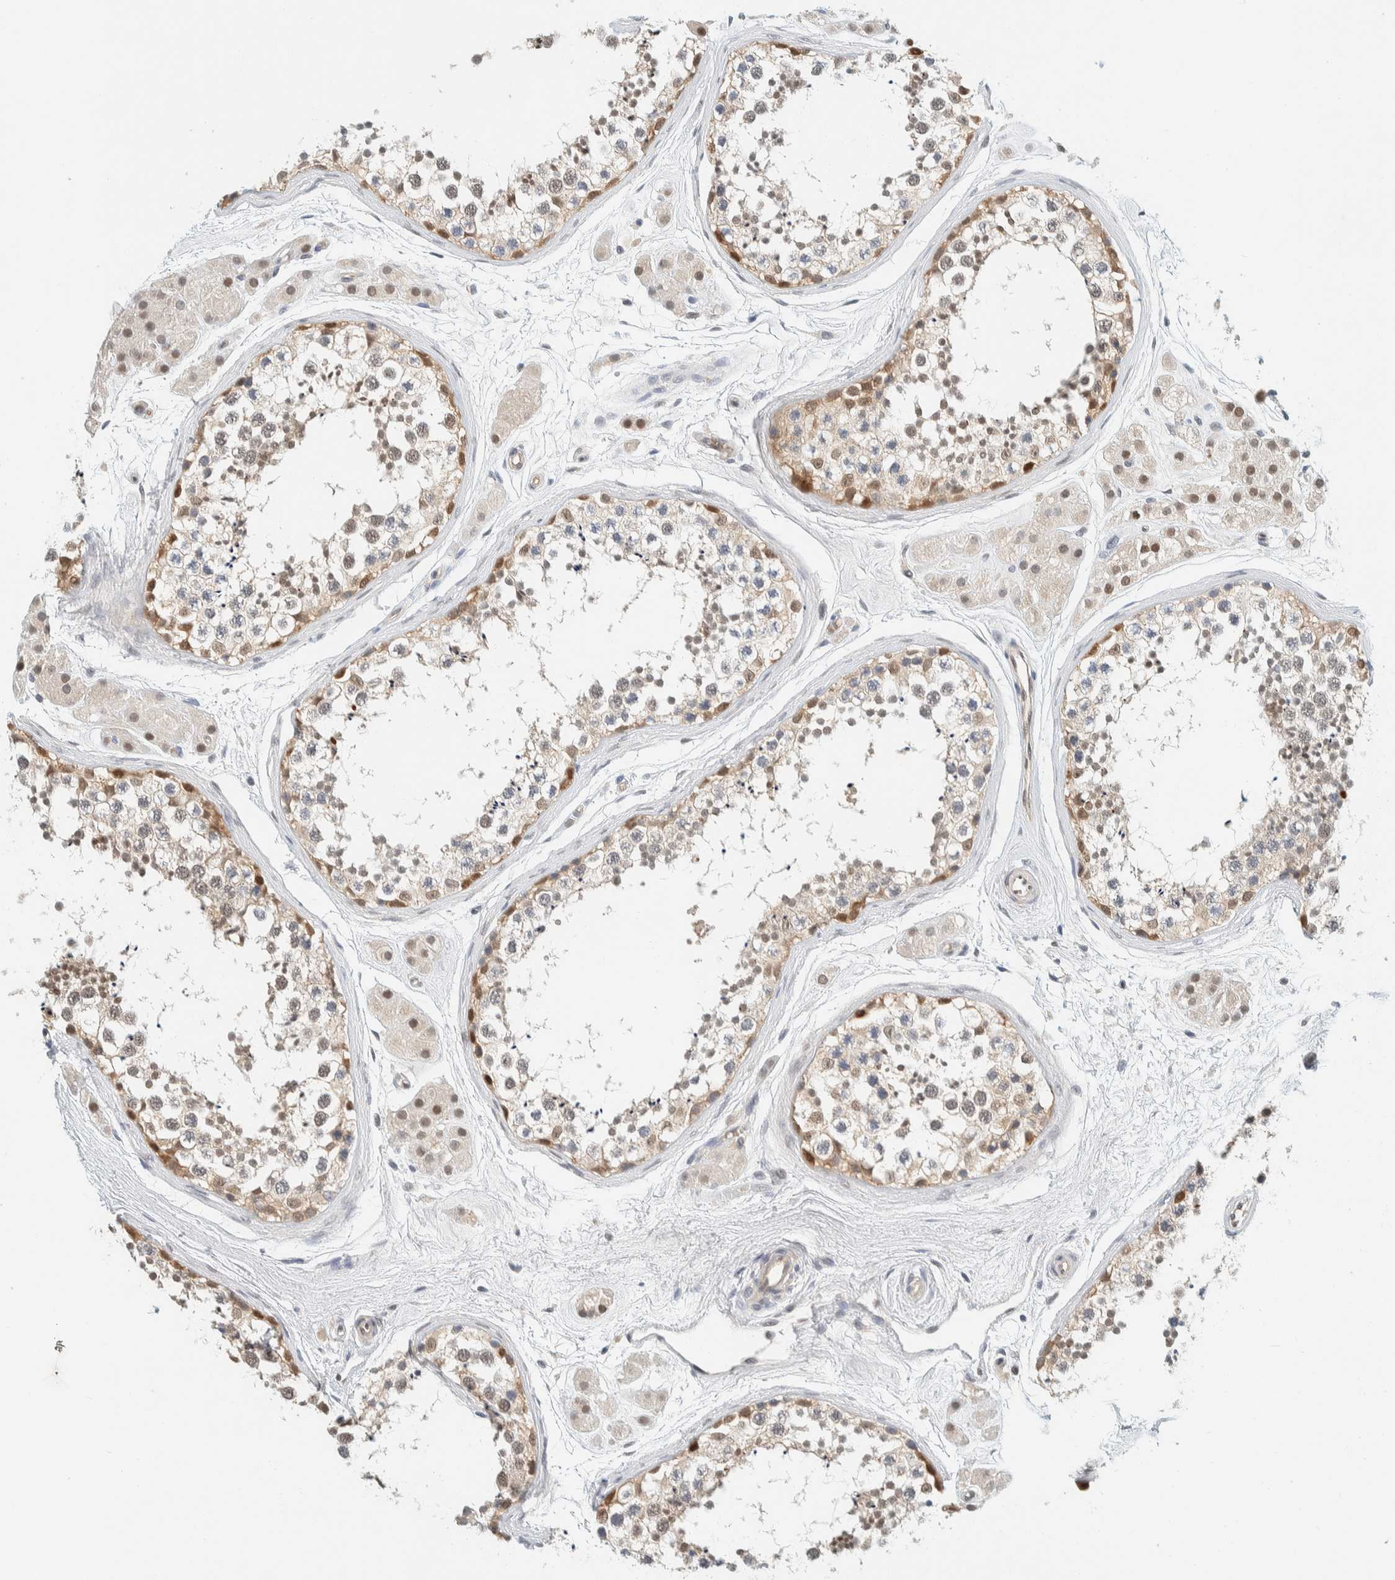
{"staining": {"intensity": "moderate", "quantity": "<25%", "location": "cytoplasmic/membranous,nuclear"}, "tissue": "testis", "cell_type": "Cells in seminiferous ducts", "image_type": "normal", "snomed": [{"axis": "morphology", "description": "Normal tissue, NOS"}, {"axis": "topography", "description": "Testis"}], "caption": "Immunohistochemistry (IHC) (DAB) staining of unremarkable testis displays moderate cytoplasmic/membranous,nuclear protein expression in about <25% of cells in seminiferous ducts.", "gene": "TSTD2", "patient": {"sex": "male", "age": 56}}